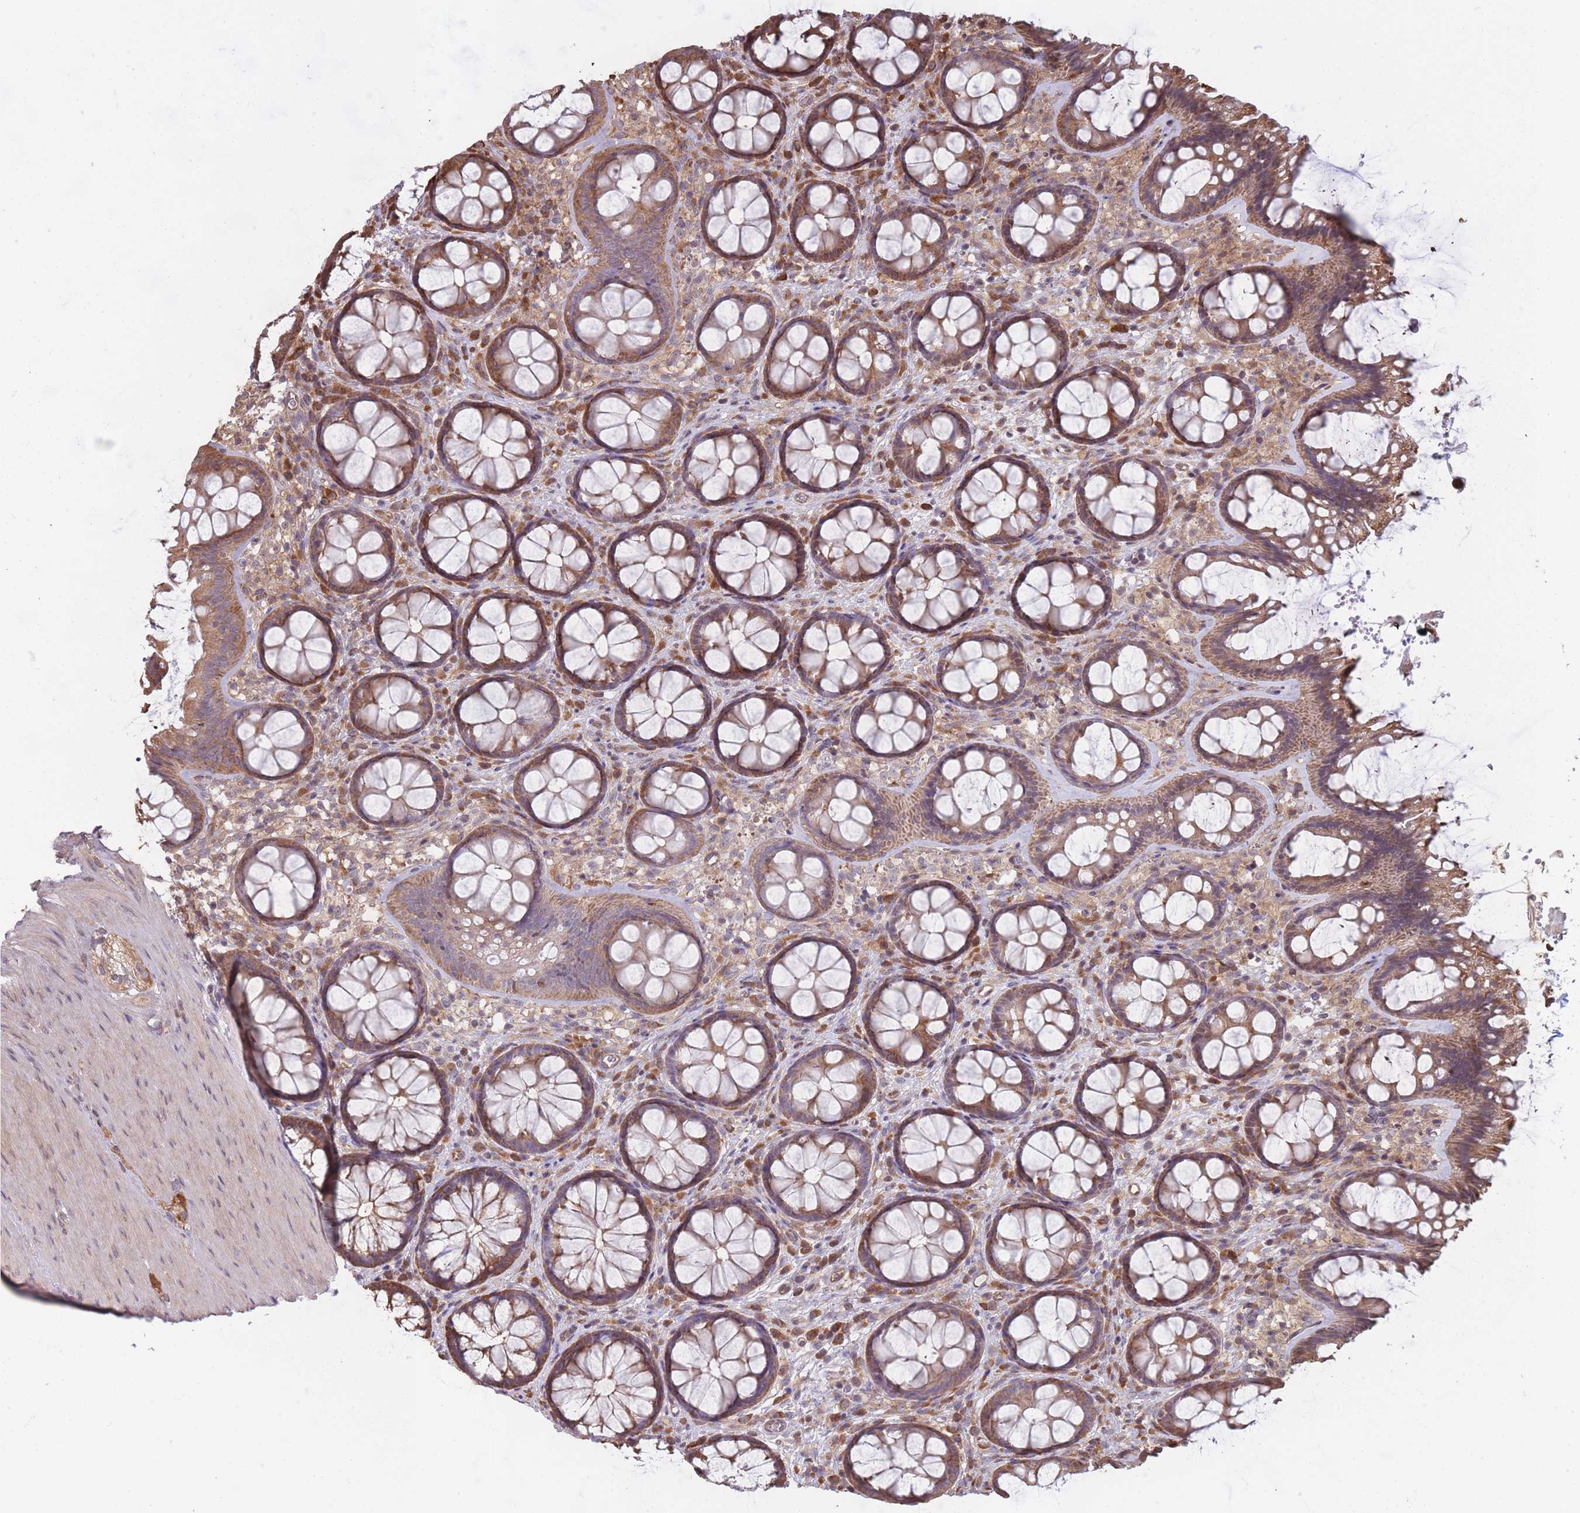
{"staining": {"intensity": "moderate", "quantity": ">75%", "location": "cytoplasmic/membranous"}, "tissue": "colon", "cell_type": "Endothelial cells", "image_type": "normal", "snomed": [{"axis": "morphology", "description": "Normal tissue, NOS"}, {"axis": "topography", "description": "Colon"}], "caption": "This image exhibits IHC staining of benign colon, with medium moderate cytoplasmic/membranous expression in approximately >75% of endothelial cells.", "gene": "ARL13B", "patient": {"sex": "male", "age": 46}}